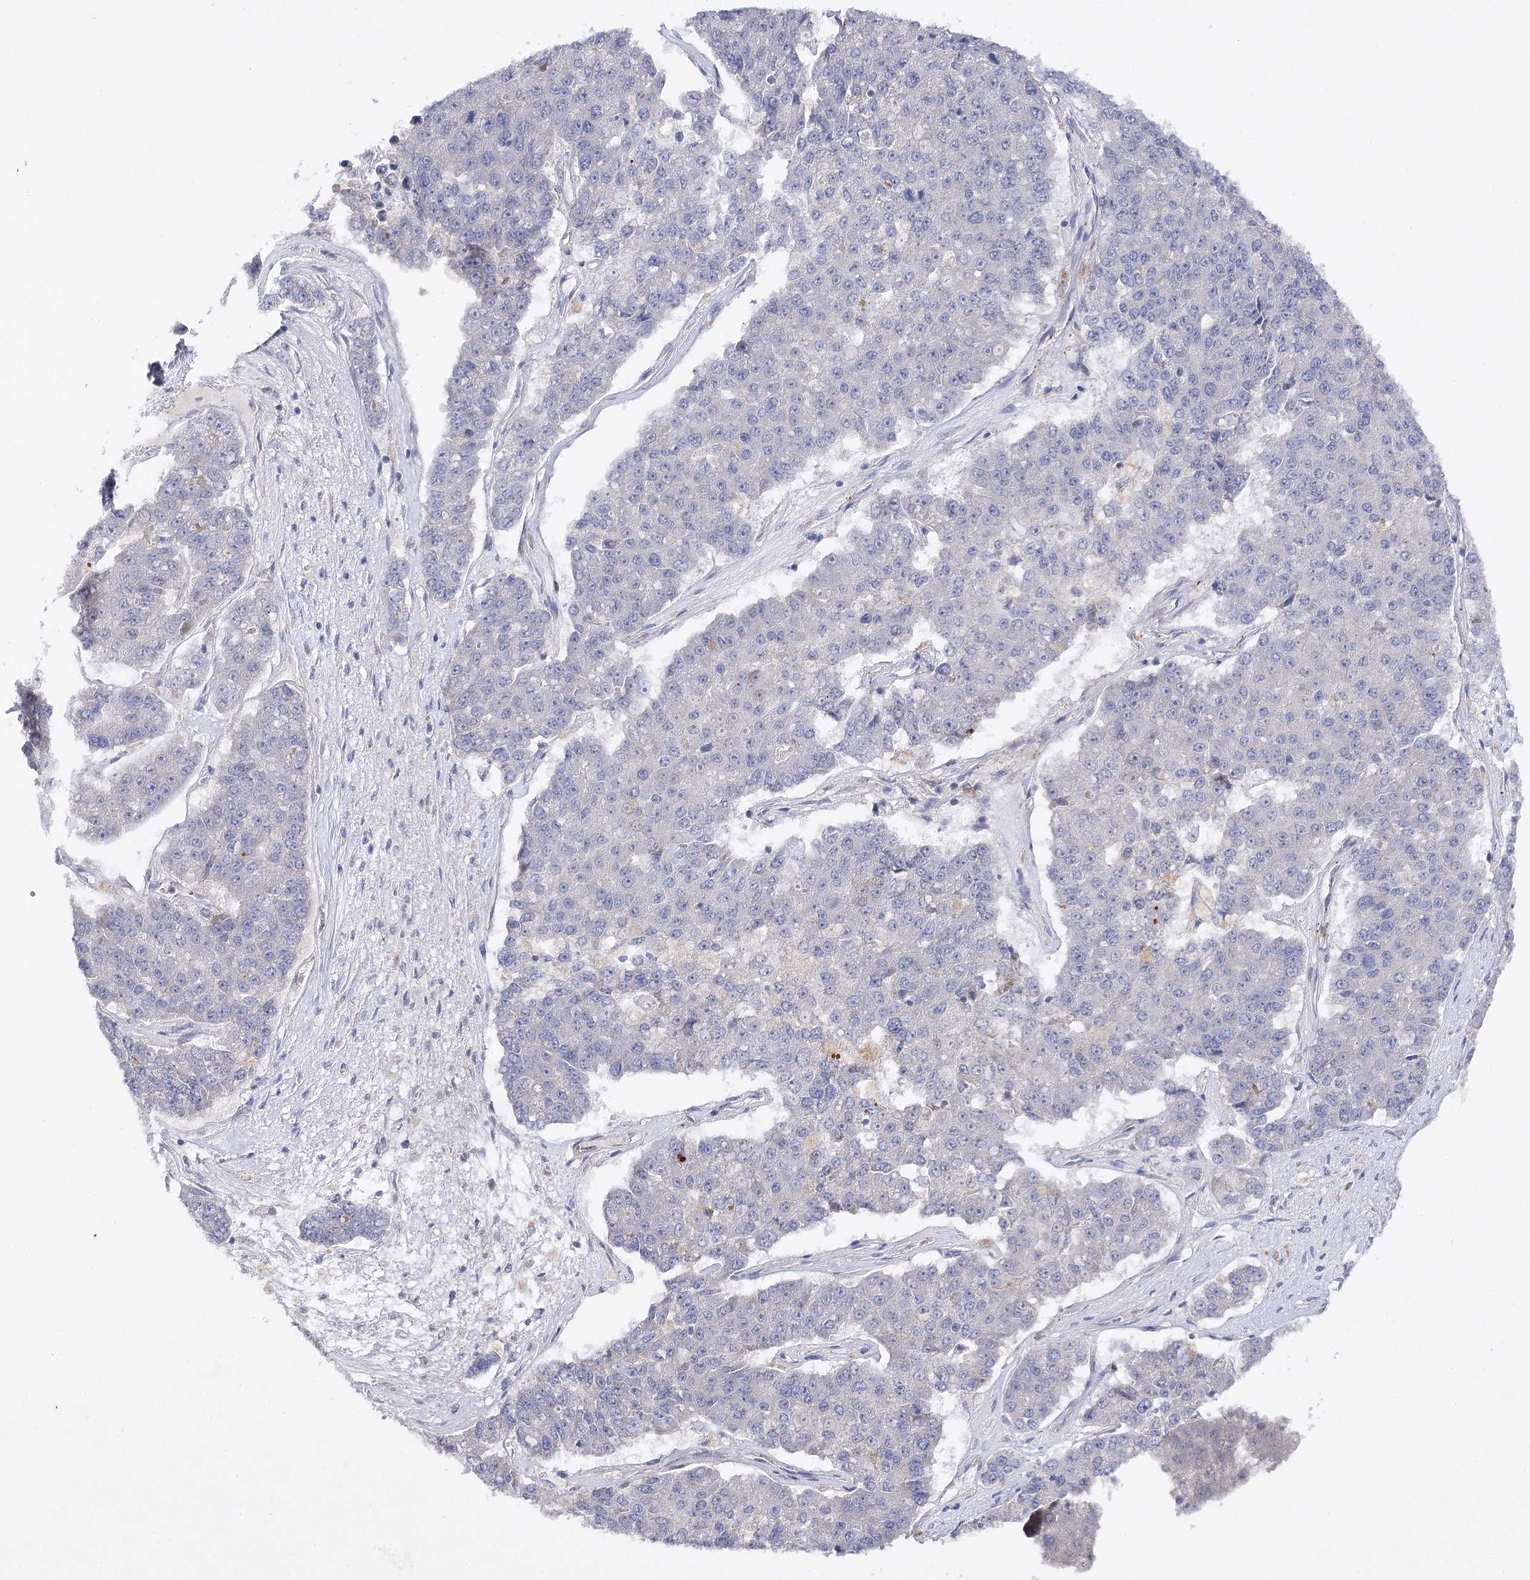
{"staining": {"intensity": "negative", "quantity": "none", "location": "none"}, "tissue": "pancreatic cancer", "cell_type": "Tumor cells", "image_type": "cancer", "snomed": [{"axis": "morphology", "description": "Adenocarcinoma, NOS"}, {"axis": "topography", "description": "Pancreas"}], "caption": "This is a histopathology image of IHC staining of pancreatic cancer (adenocarcinoma), which shows no positivity in tumor cells. Nuclei are stained in blue.", "gene": "BCR", "patient": {"sex": "male", "age": 50}}